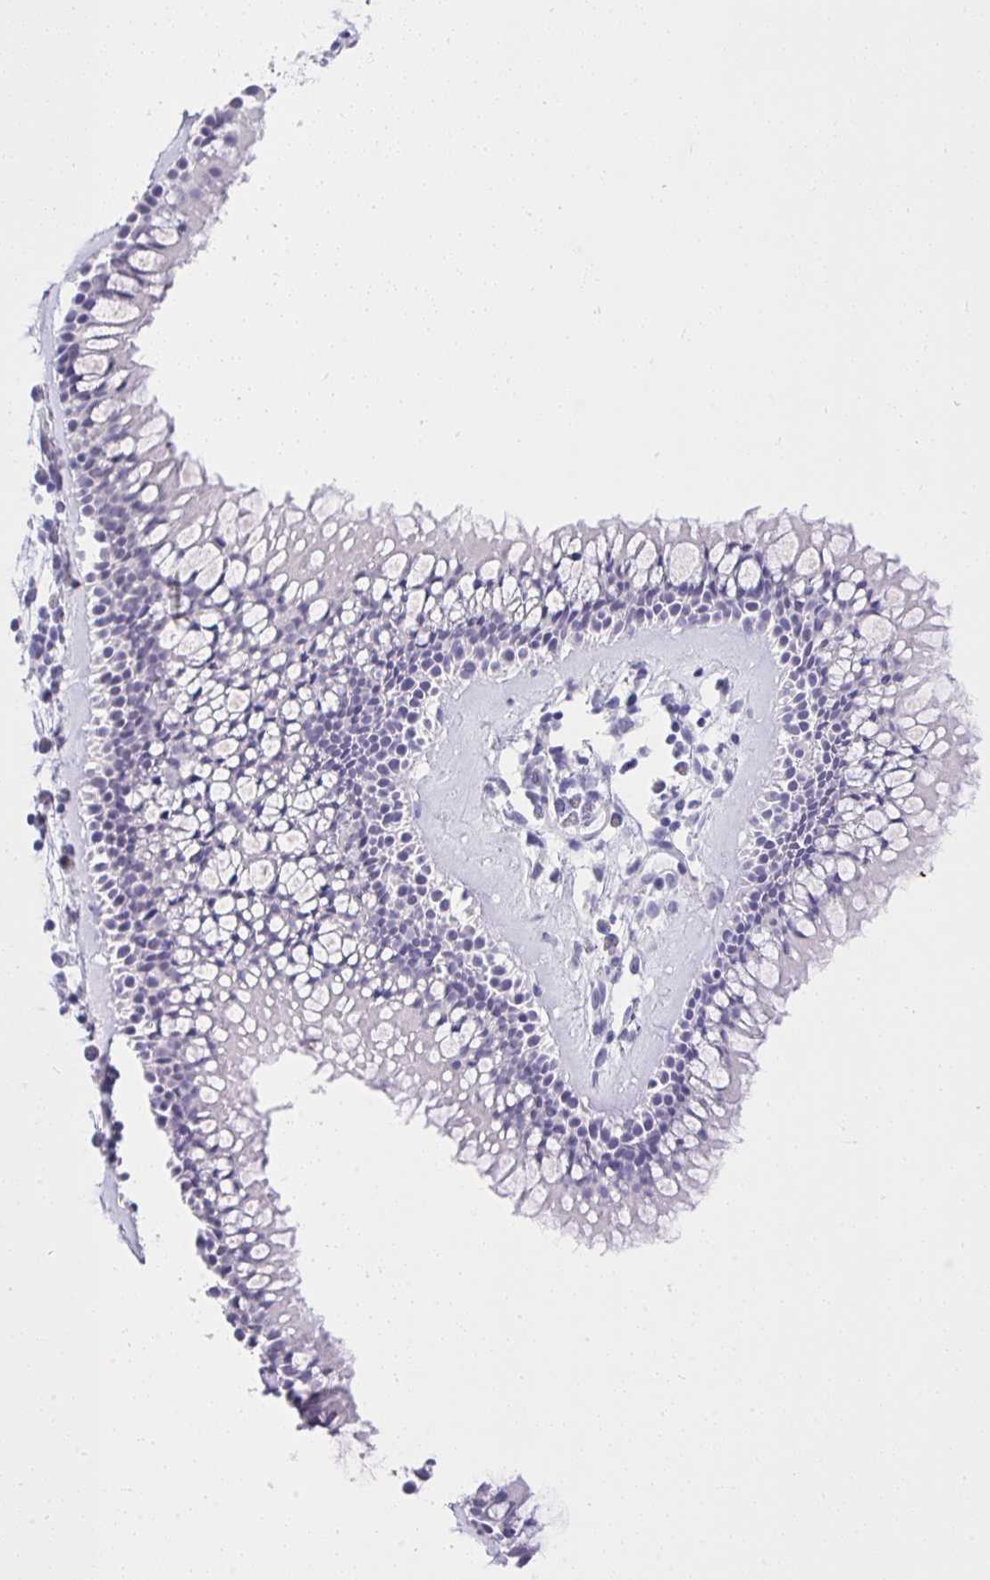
{"staining": {"intensity": "negative", "quantity": "none", "location": "none"}, "tissue": "nasopharynx", "cell_type": "Respiratory epithelial cells", "image_type": "normal", "snomed": [{"axis": "morphology", "description": "Normal tissue, NOS"}, {"axis": "topography", "description": "Nasopharynx"}], "caption": "Histopathology image shows no protein staining in respiratory epithelial cells of benign nasopharynx. The staining is performed using DAB brown chromogen with nuclei counter-stained in using hematoxylin.", "gene": "MS4A12", "patient": {"sex": "female", "age": 39}}